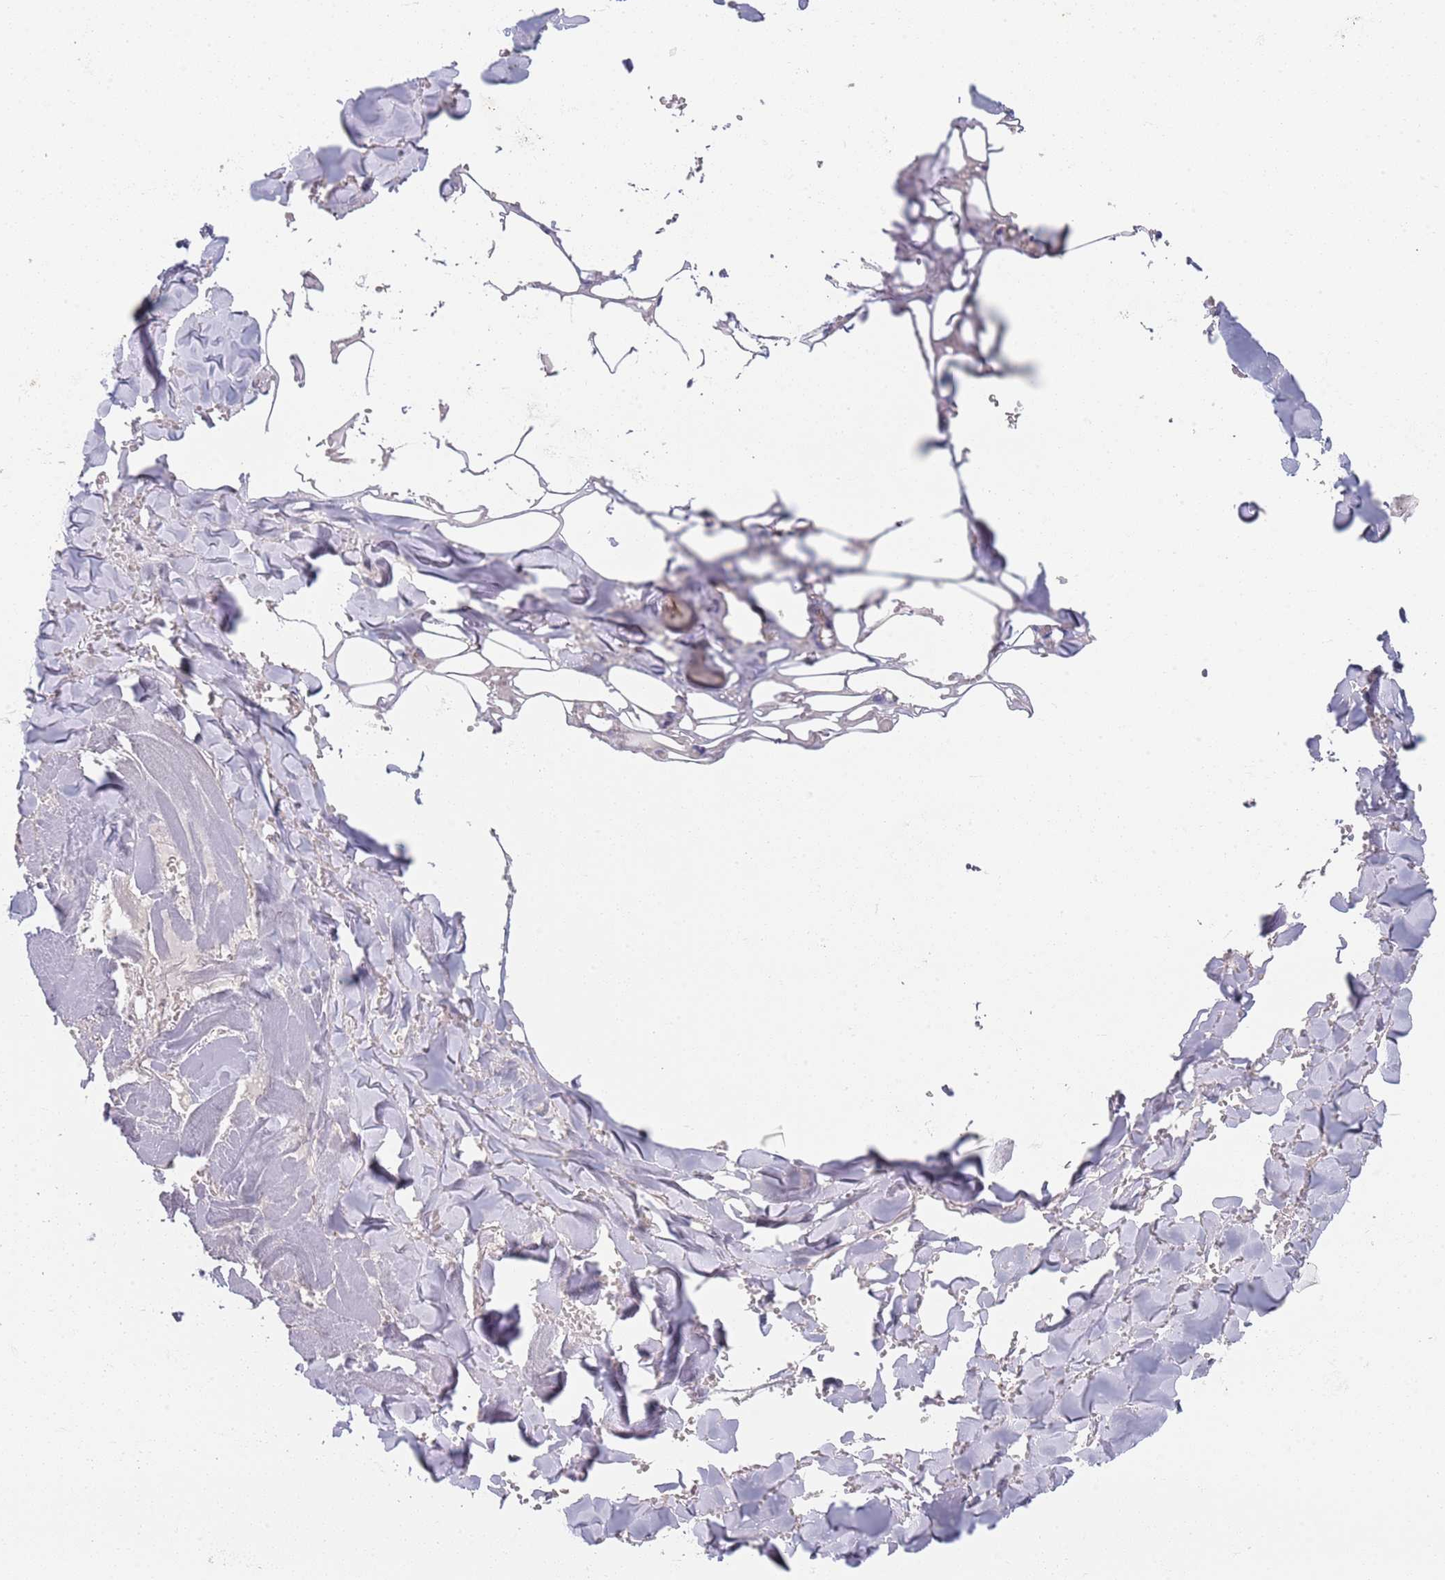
{"staining": {"intensity": "negative", "quantity": "none", "location": "none"}, "tissue": "adipose tissue", "cell_type": "Adipocytes", "image_type": "normal", "snomed": [{"axis": "morphology", "description": "Normal tissue, NOS"}, {"axis": "topography", "description": "Salivary gland"}, {"axis": "topography", "description": "Peripheral nerve tissue"}], "caption": "Unremarkable adipose tissue was stained to show a protein in brown. There is no significant positivity in adipocytes.", "gene": "B4GALT4", "patient": {"sex": "male", "age": 38}}